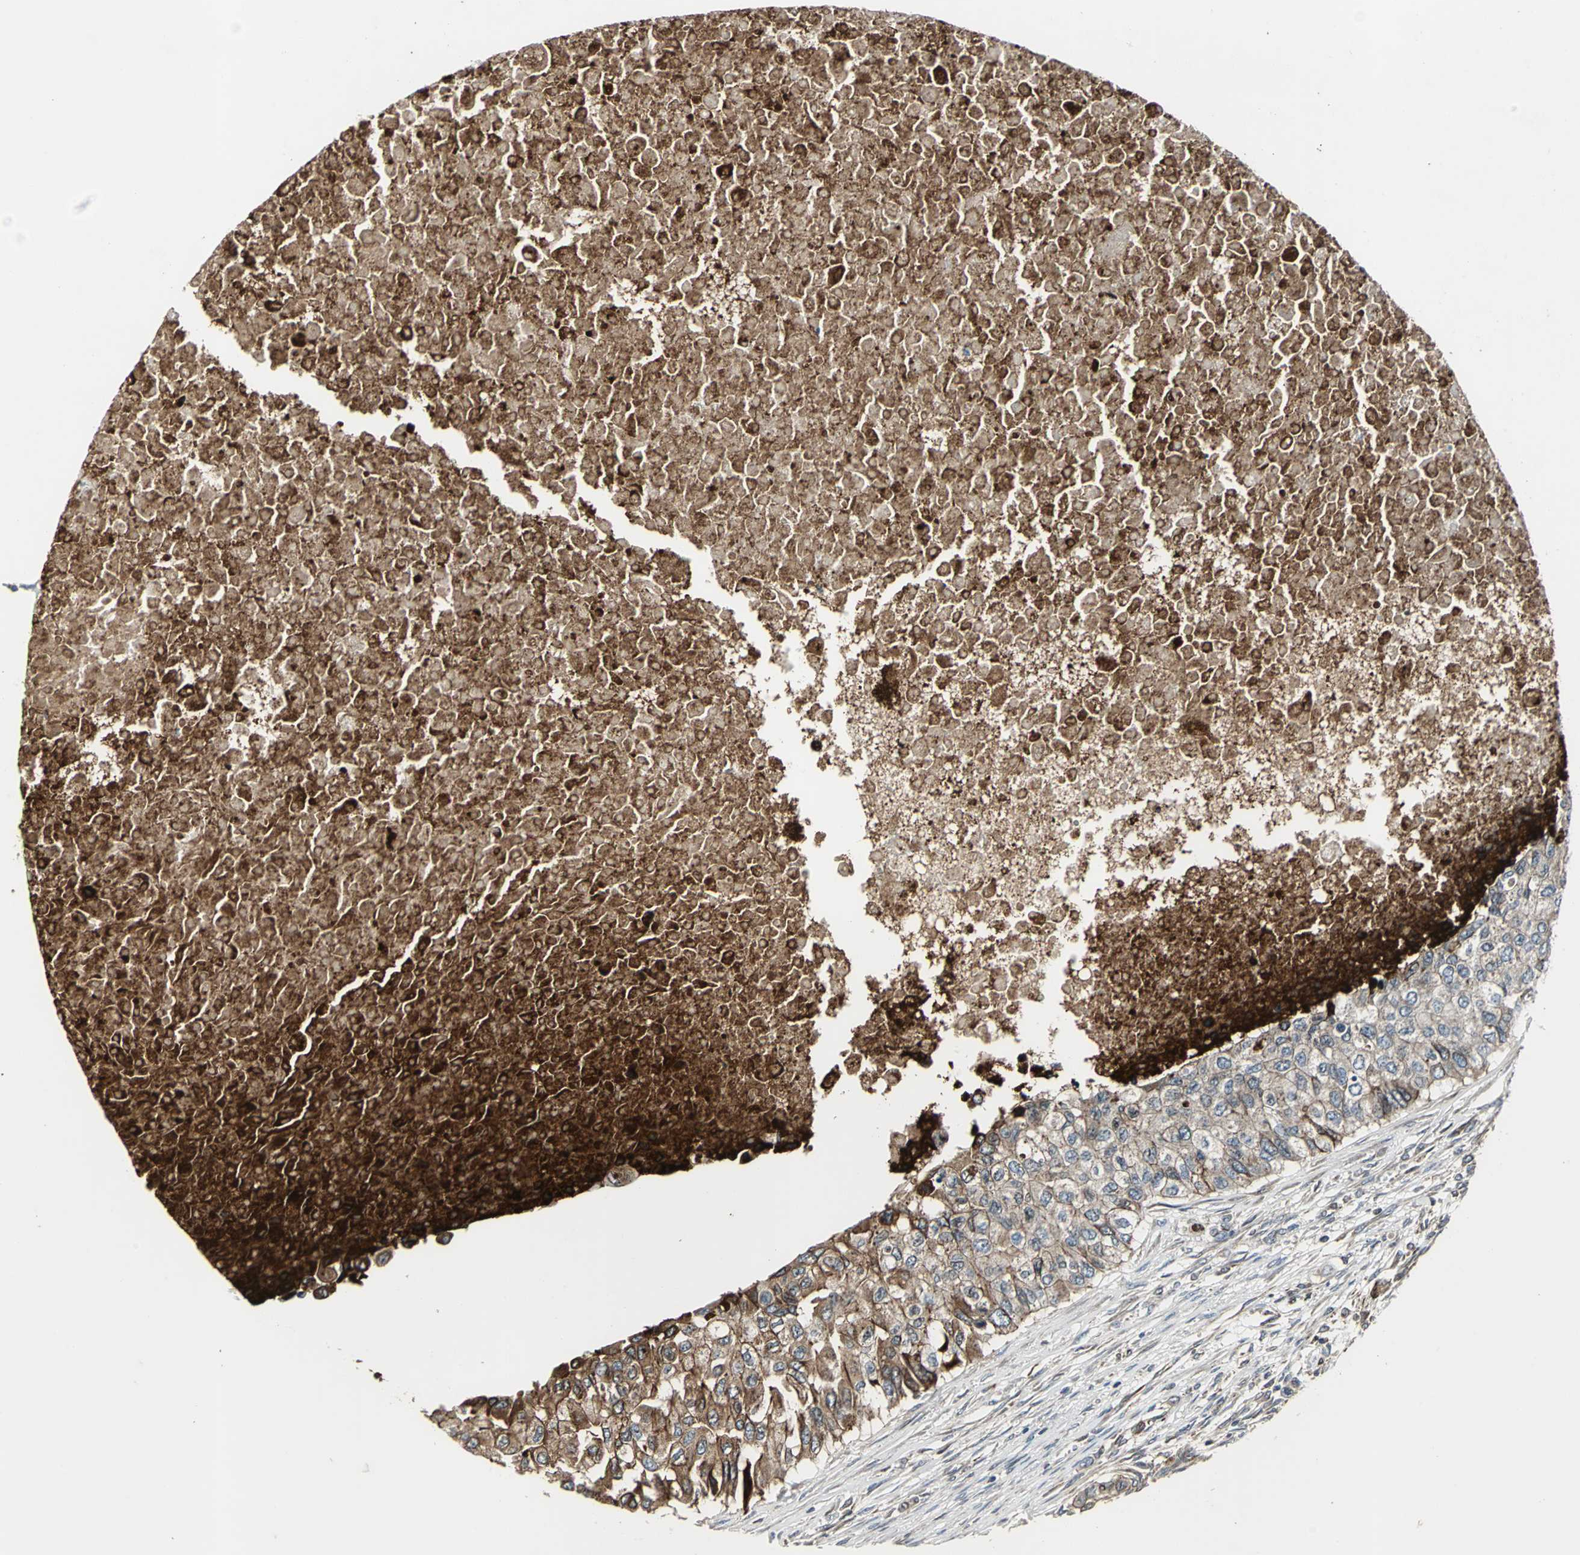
{"staining": {"intensity": "moderate", "quantity": ">75%", "location": "cytoplasmic/membranous"}, "tissue": "breast cancer", "cell_type": "Tumor cells", "image_type": "cancer", "snomed": [{"axis": "morphology", "description": "Normal tissue, NOS"}, {"axis": "morphology", "description": "Duct carcinoma"}, {"axis": "topography", "description": "Breast"}], "caption": "A medium amount of moderate cytoplasmic/membranous expression is seen in about >75% of tumor cells in breast cancer (invasive ductal carcinoma) tissue. Nuclei are stained in blue.", "gene": "HTATIP2", "patient": {"sex": "female", "age": 49}}